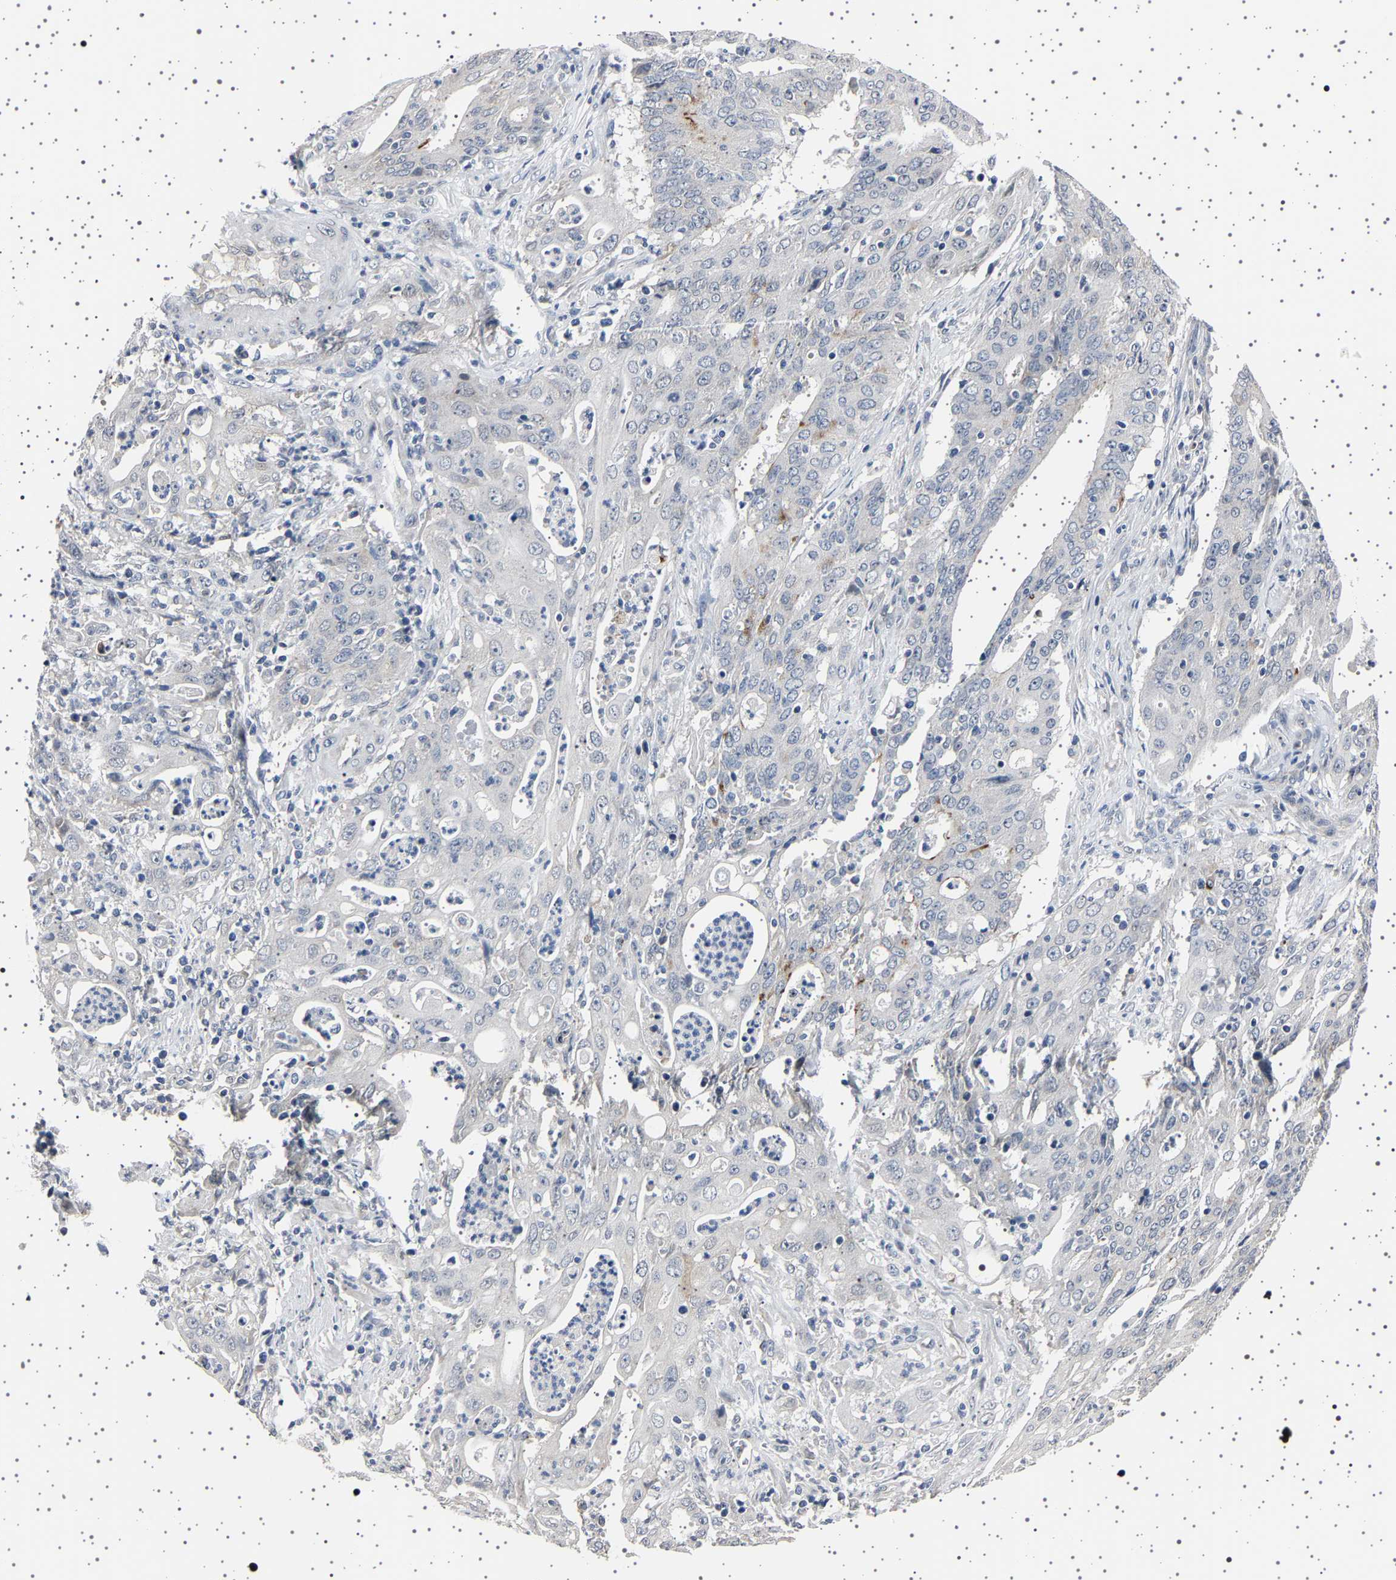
{"staining": {"intensity": "negative", "quantity": "none", "location": "none"}, "tissue": "cervical cancer", "cell_type": "Tumor cells", "image_type": "cancer", "snomed": [{"axis": "morphology", "description": "Adenocarcinoma, NOS"}, {"axis": "topography", "description": "Cervix"}], "caption": "Immunohistochemistry (IHC) of human cervical cancer demonstrates no expression in tumor cells.", "gene": "IL10RB", "patient": {"sex": "female", "age": 44}}